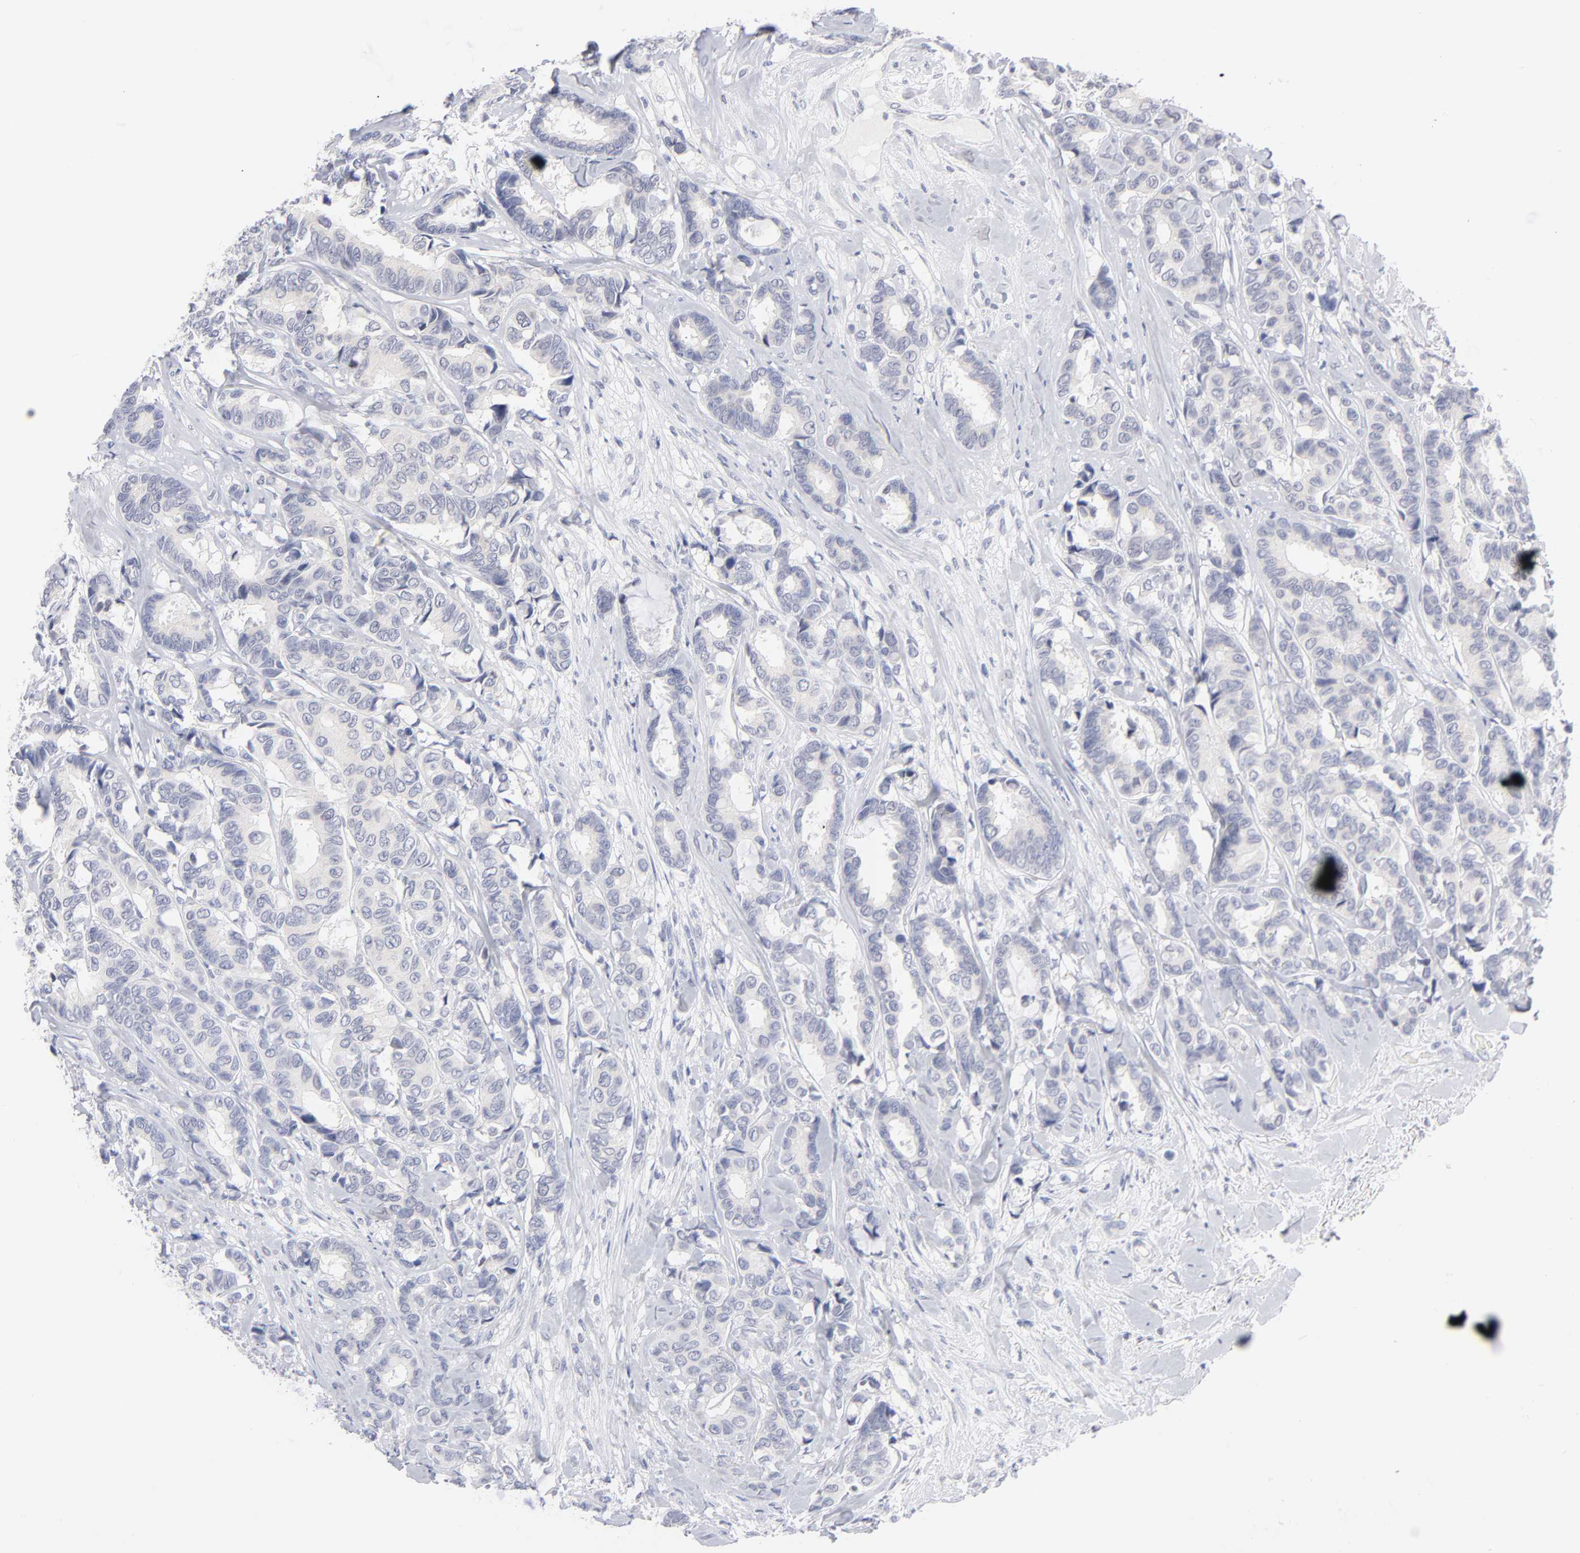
{"staining": {"intensity": "negative", "quantity": "none", "location": "none"}, "tissue": "breast cancer", "cell_type": "Tumor cells", "image_type": "cancer", "snomed": [{"axis": "morphology", "description": "Duct carcinoma"}, {"axis": "topography", "description": "Breast"}], "caption": "Immunohistochemical staining of breast cancer demonstrates no significant expression in tumor cells. Nuclei are stained in blue.", "gene": "KHNYN", "patient": {"sex": "female", "age": 87}}